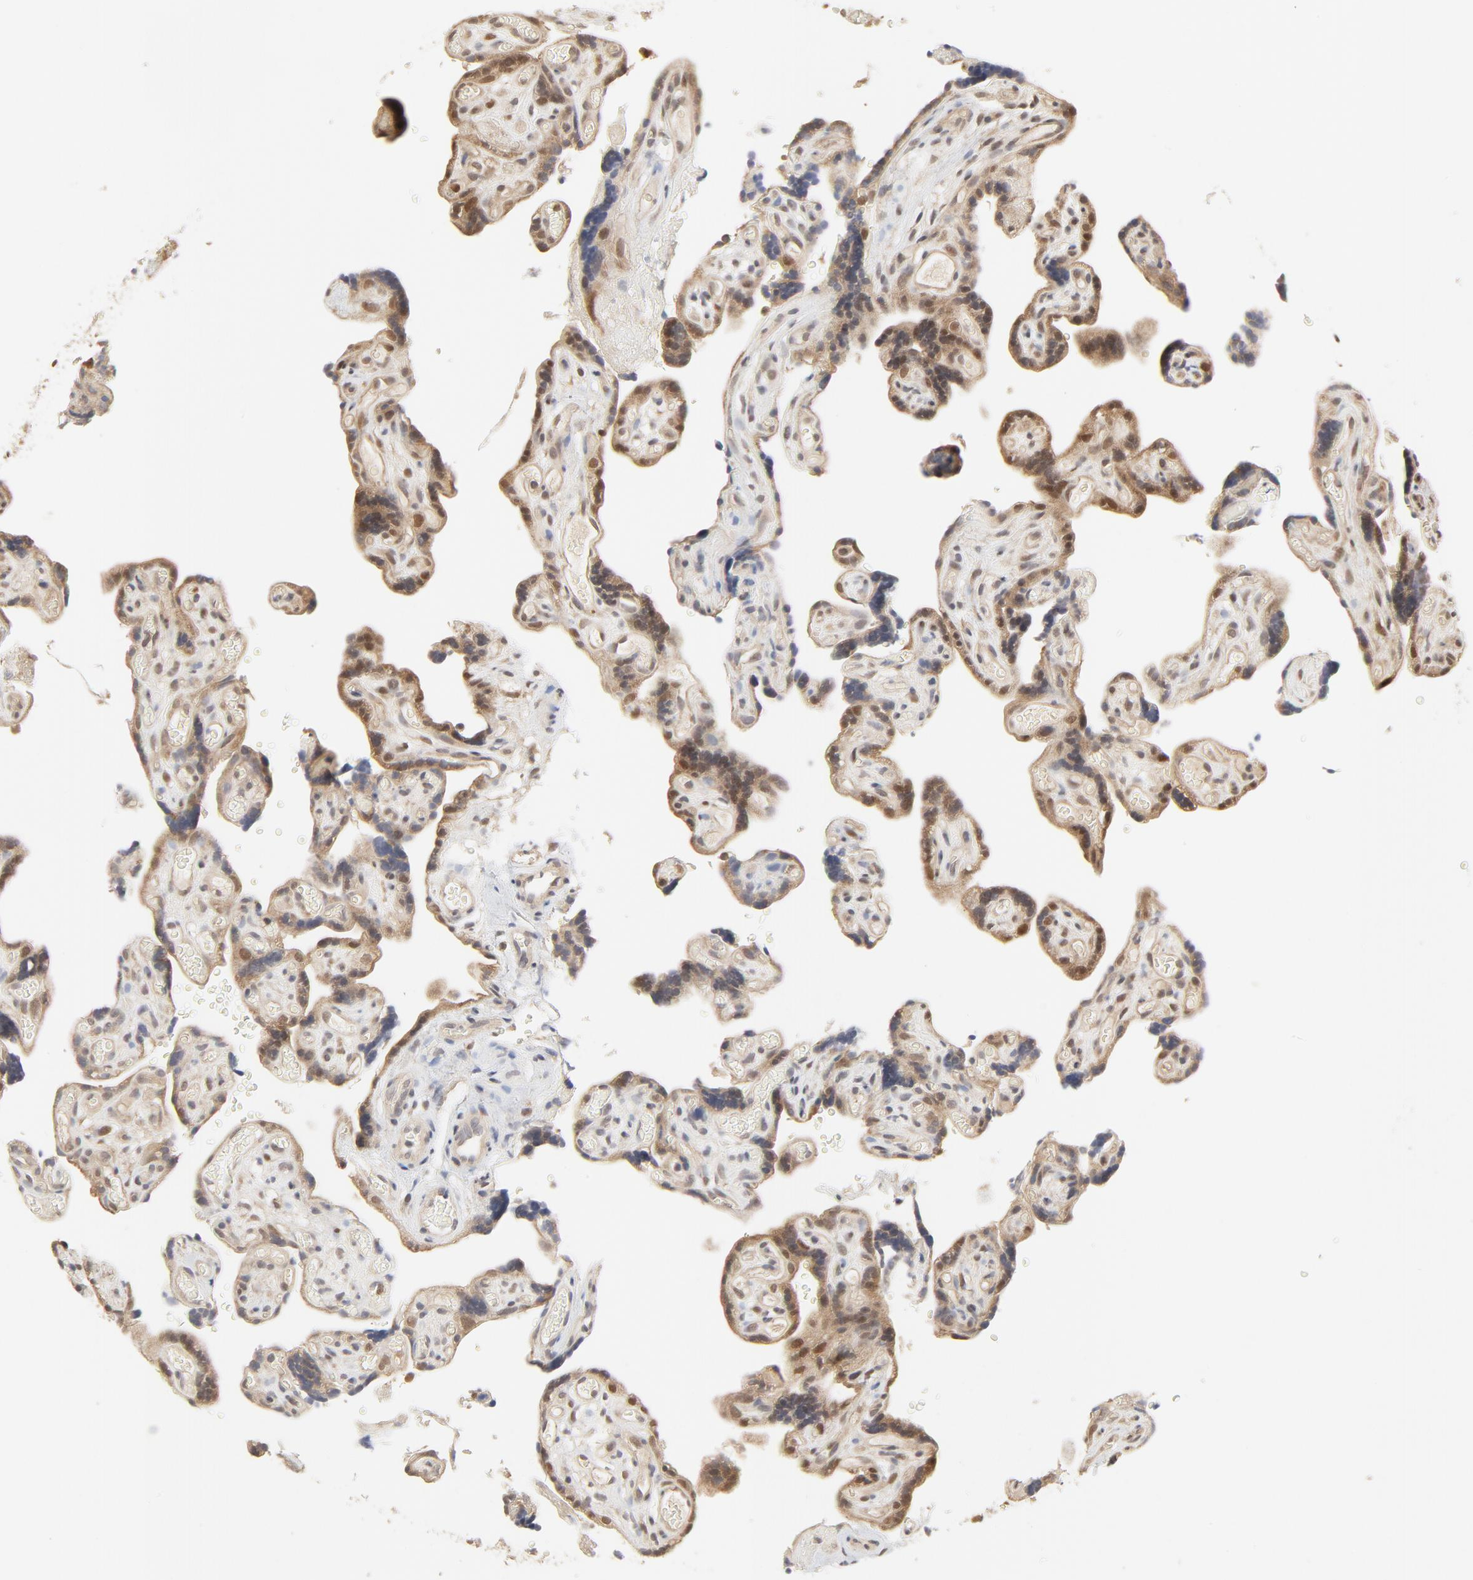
{"staining": {"intensity": "moderate", "quantity": ">75%", "location": "cytoplasmic/membranous,nuclear"}, "tissue": "placenta", "cell_type": "Decidual cells", "image_type": "normal", "snomed": [{"axis": "morphology", "description": "Normal tissue, NOS"}, {"axis": "topography", "description": "Placenta"}], "caption": "This micrograph displays normal placenta stained with immunohistochemistry (IHC) to label a protein in brown. The cytoplasmic/membranous,nuclear of decidual cells show moderate positivity for the protein. Nuclei are counter-stained blue.", "gene": "NEDD8", "patient": {"sex": "female", "age": 30}}